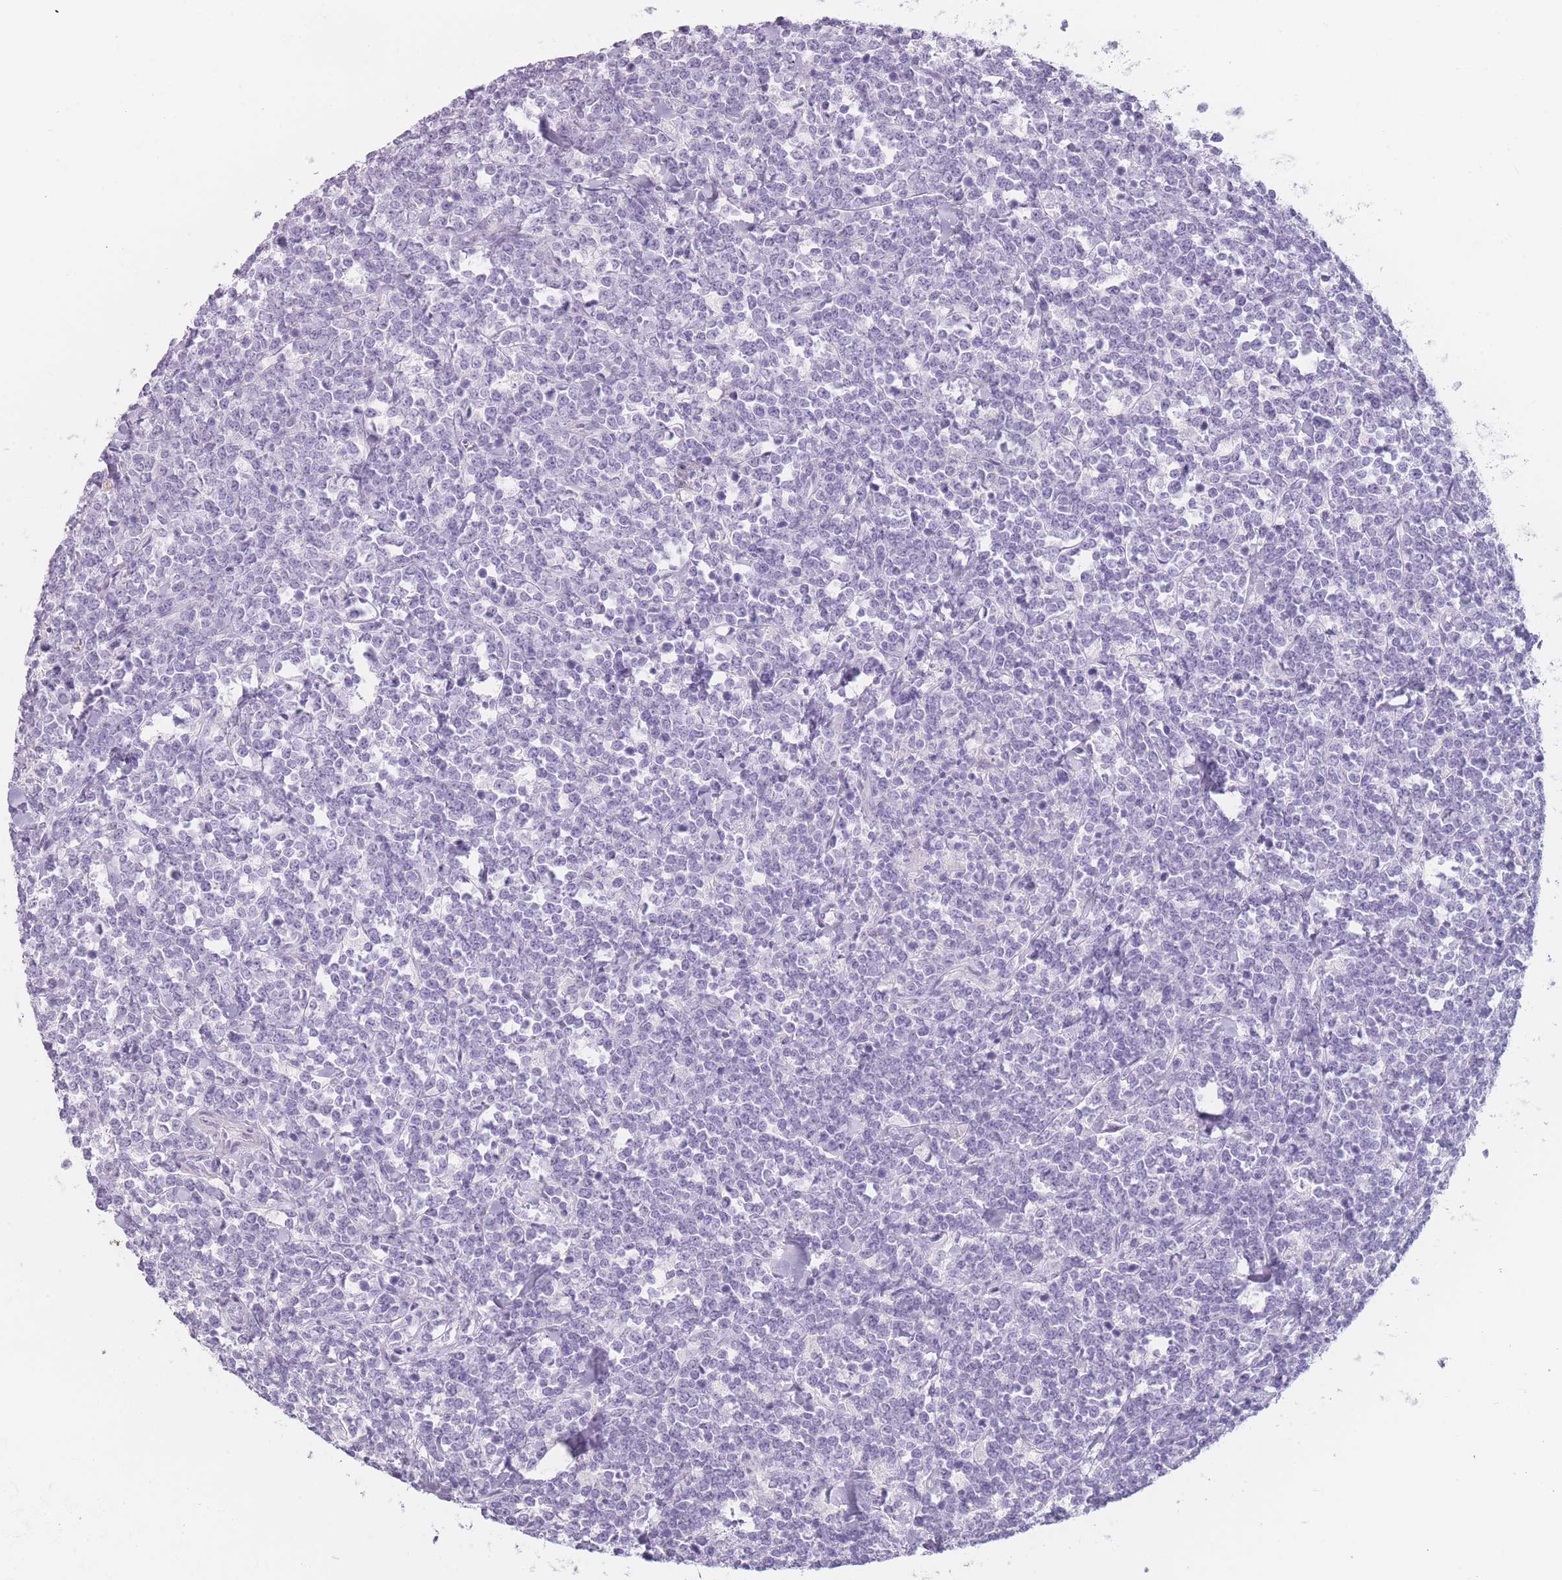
{"staining": {"intensity": "negative", "quantity": "none", "location": "none"}, "tissue": "lymphoma", "cell_type": "Tumor cells", "image_type": "cancer", "snomed": [{"axis": "morphology", "description": "Malignant lymphoma, non-Hodgkin's type, High grade"}, {"axis": "topography", "description": "Small intestine"}, {"axis": "topography", "description": "Colon"}], "caption": "Lymphoma was stained to show a protein in brown. There is no significant positivity in tumor cells. (DAB (3,3'-diaminobenzidine) IHC, high magnification).", "gene": "PPFIA3", "patient": {"sex": "male", "age": 8}}